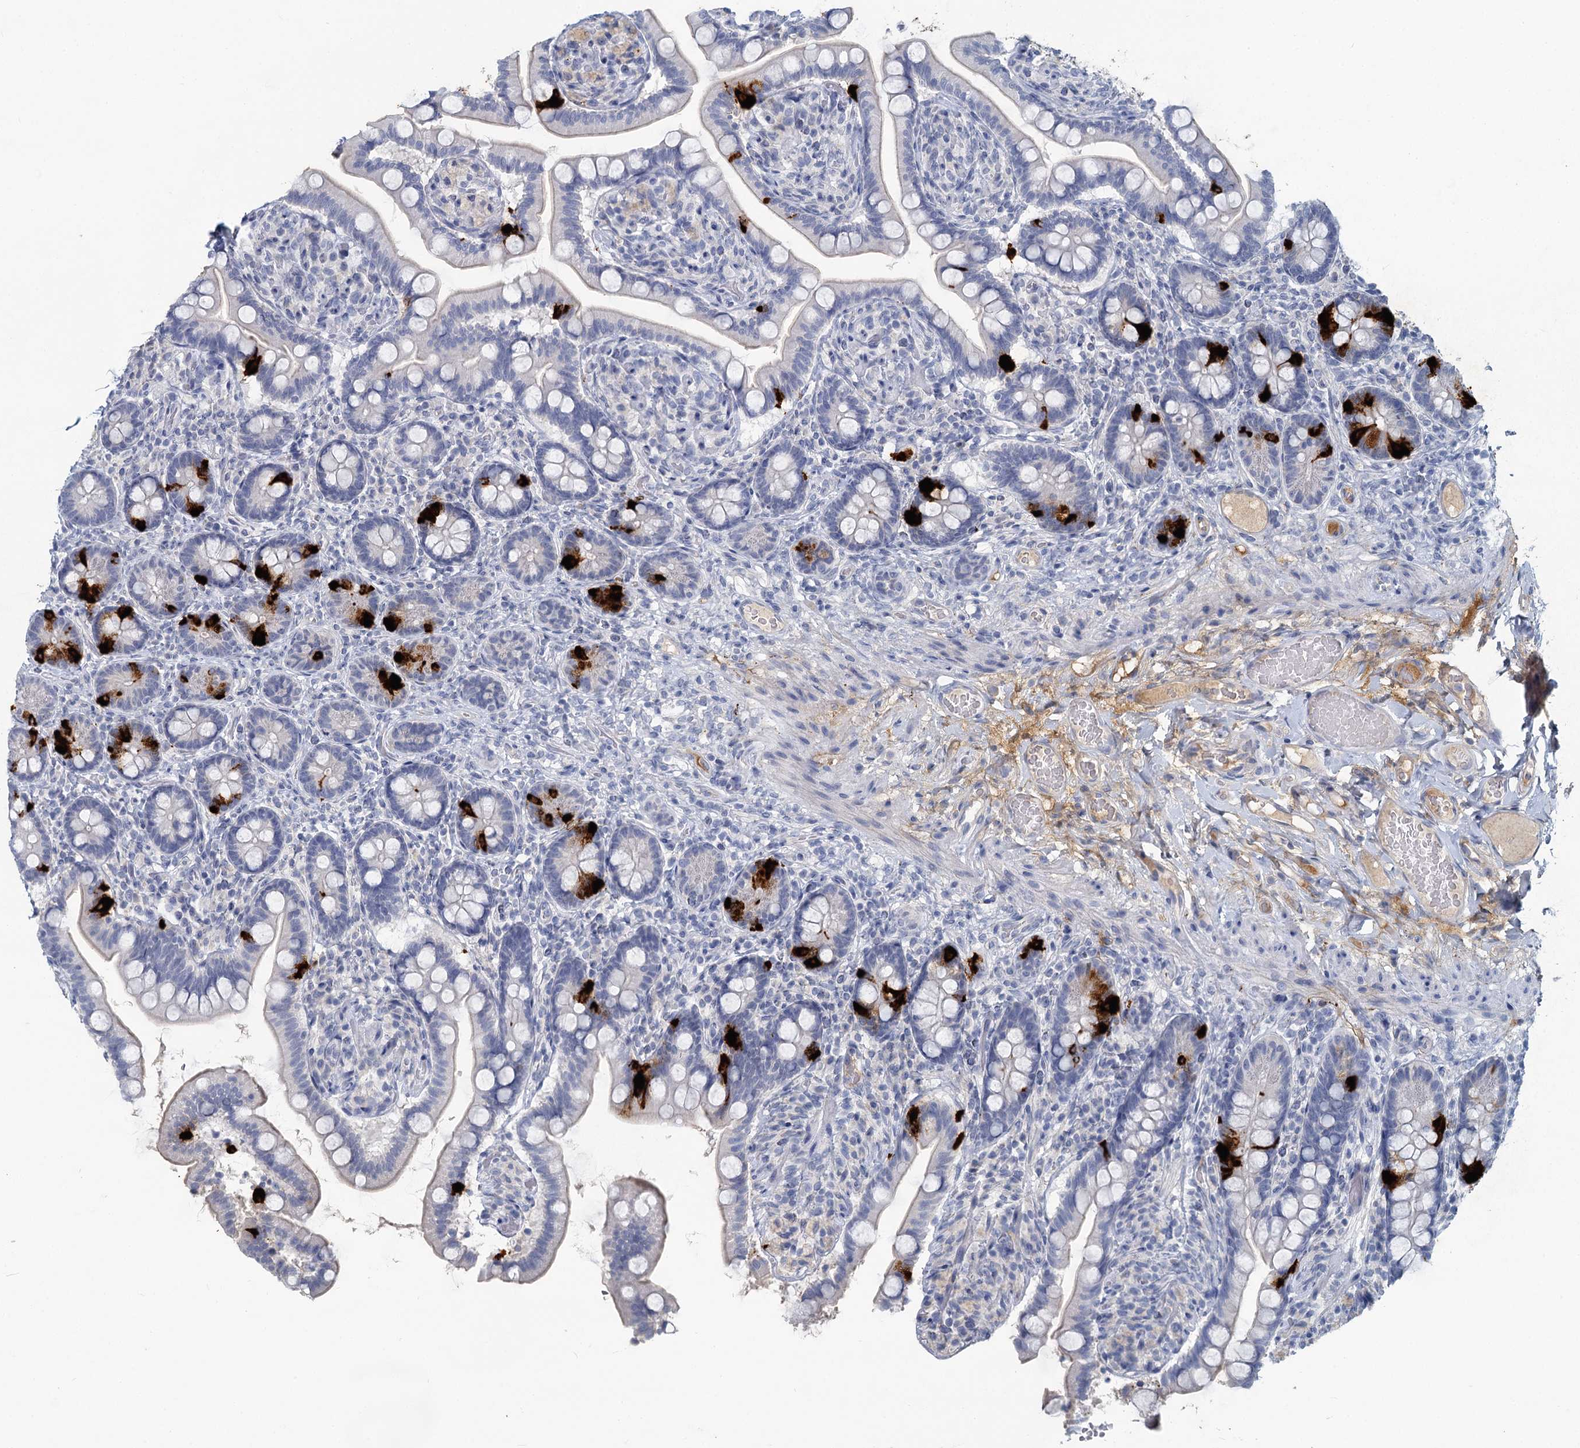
{"staining": {"intensity": "strong", "quantity": "<25%", "location": "cytoplasmic/membranous"}, "tissue": "small intestine", "cell_type": "Glandular cells", "image_type": "normal", "snomed": [{"axis": "morphology", "description": "Normal tissue, NOS"}, {"axis": "topography", "description": "Small intestine"}], "caption": "The photomicrograph displays immunohistochemical staining of benign small intestine. There is strong cytoplasmic/membranous expression is identified in approximately <25% of glandular cells.", "gene": "CHGA", "patient": {"sex": "female", "age": 64}}